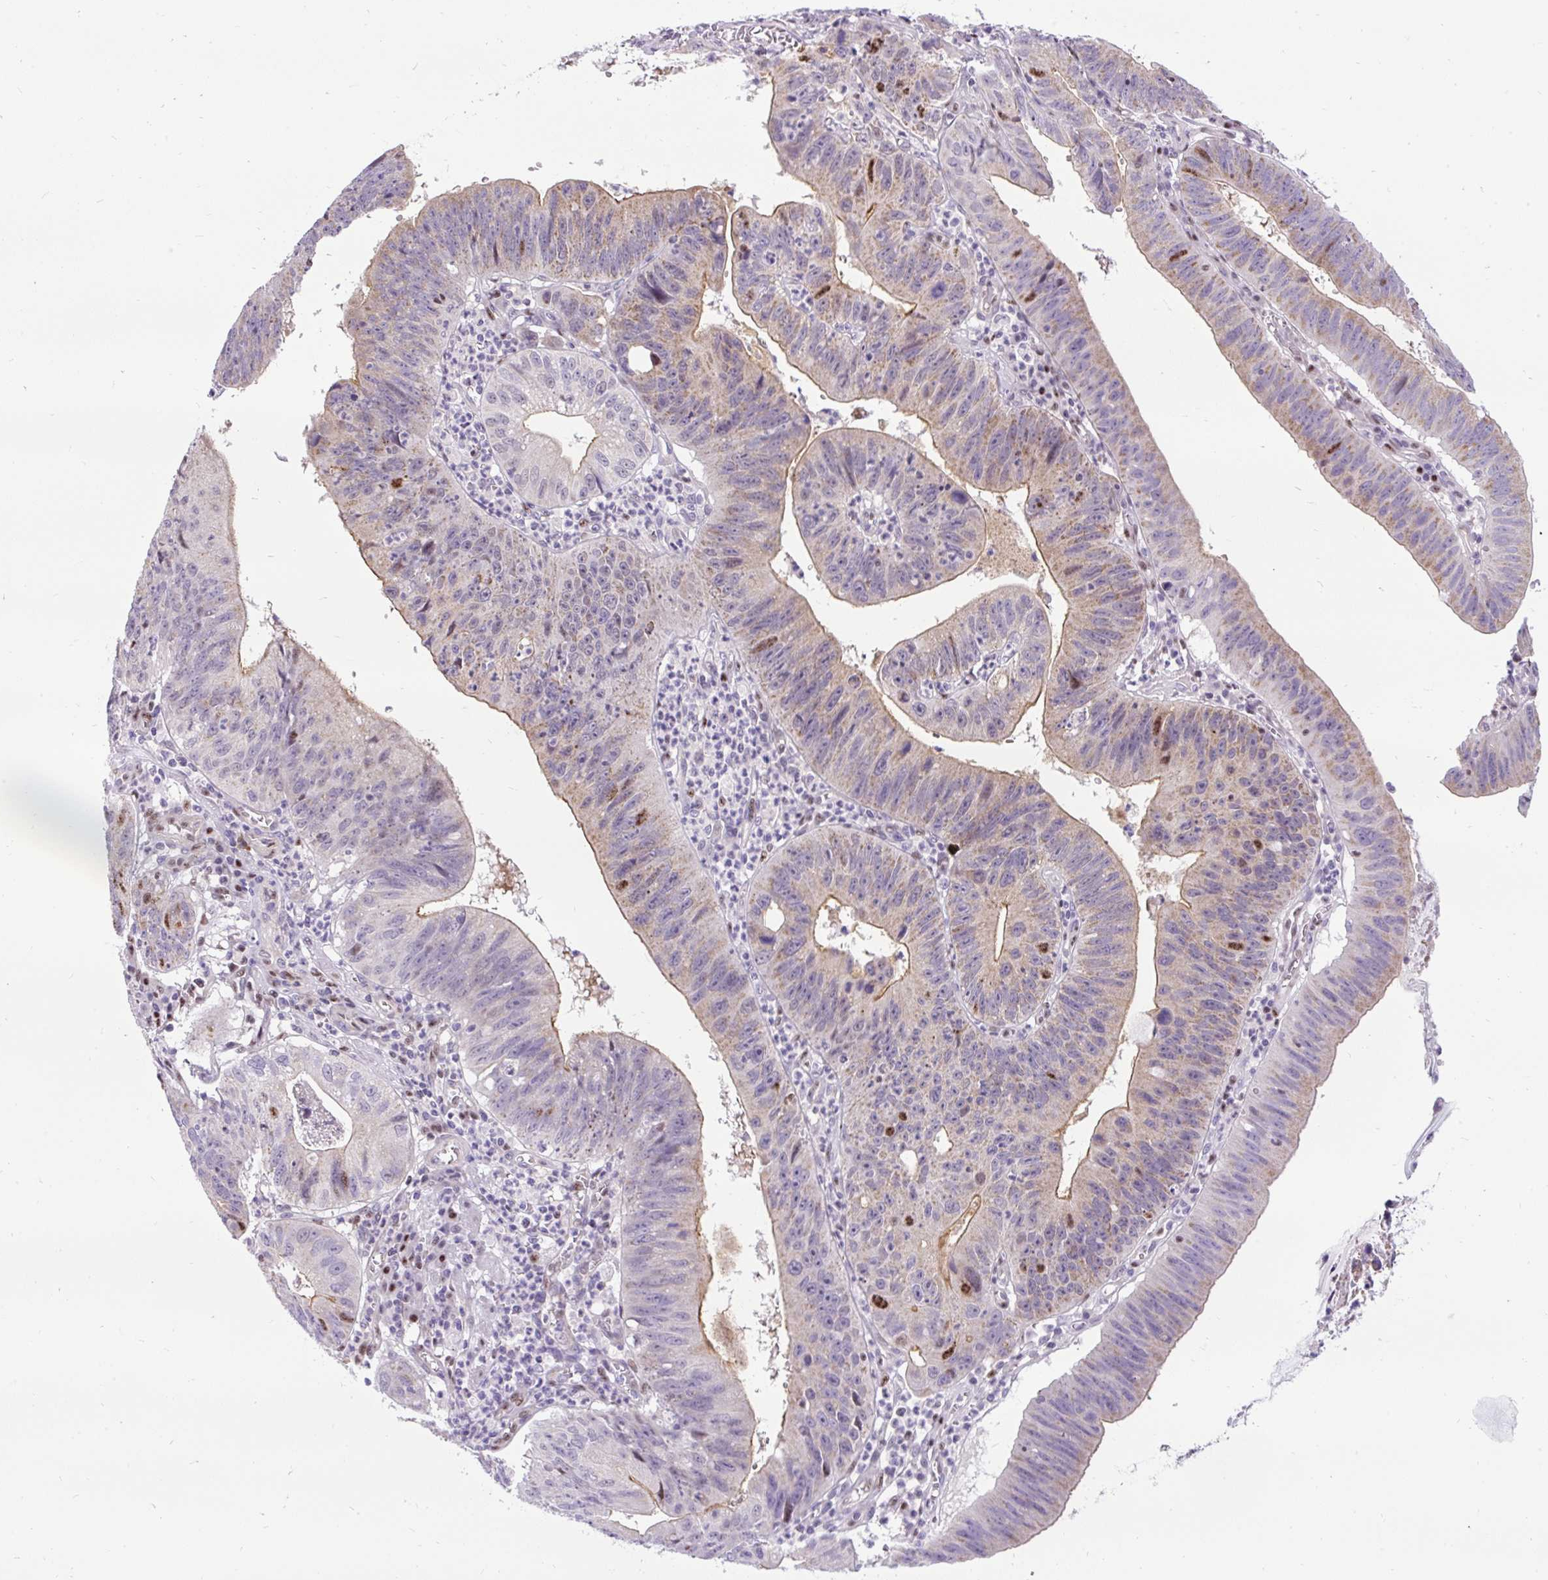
{"staining": {"intensity": "weak", "quantity": "25%-75%", "location": "cytoplasmic/membranous,nuclear"}, "tissue": "stomach cancer", "cell_type": "Tumor cells", "image_type": "cancer", "snomed": [{"axis": "morphology", "description": "Adenocarcinoma, NOS"}, {"axis": "topography", "description": "Stomach"}], "caption": "Immunohistochemistry (IHC) histopathology image of stomach cancer (adenocarcinoma) stained for a protein (brown), which reveals low levels of weak cytoplasmic/membranous and nuclear positivity in approximately 25%-75% of tumor cells.", "gene": "SMC5", "patient": {"sex": "male", "age": 59}}